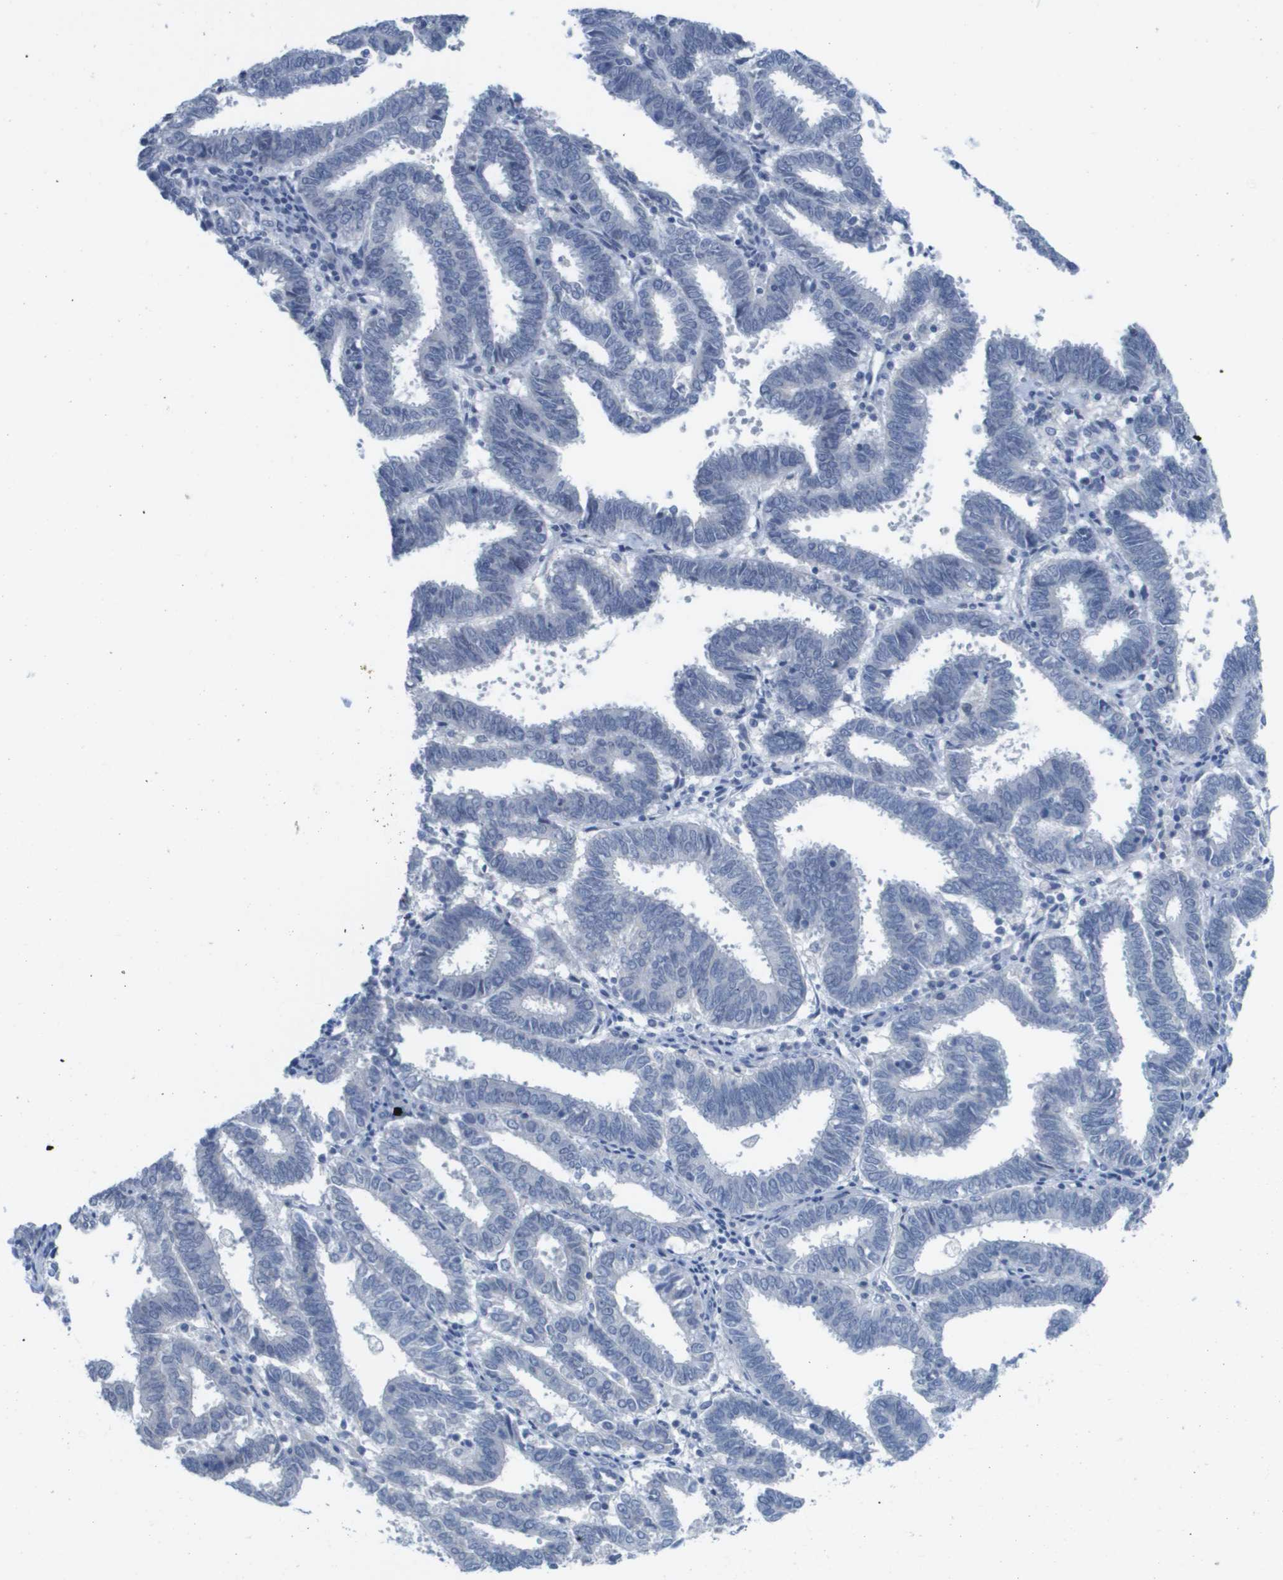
{"staining": {"intensity": "negative", "quantity": "none", "location": "none"}, "tissue": "endometrial cancer", "cell_type": "Tumor cells", "image_type": "cancer", "snomed": [{"axis": "morphology", "description": "Adenocarcinoma, NOS"}, {"axis": "topography", "description": "Uterus"}], "caption": "Photomicrograph shows no protein expression in tumor cells of adenocarcinoma (endometrial) tissue.", "gene": "PDE4A", "patient": {"sex": "female", "age": 83}}